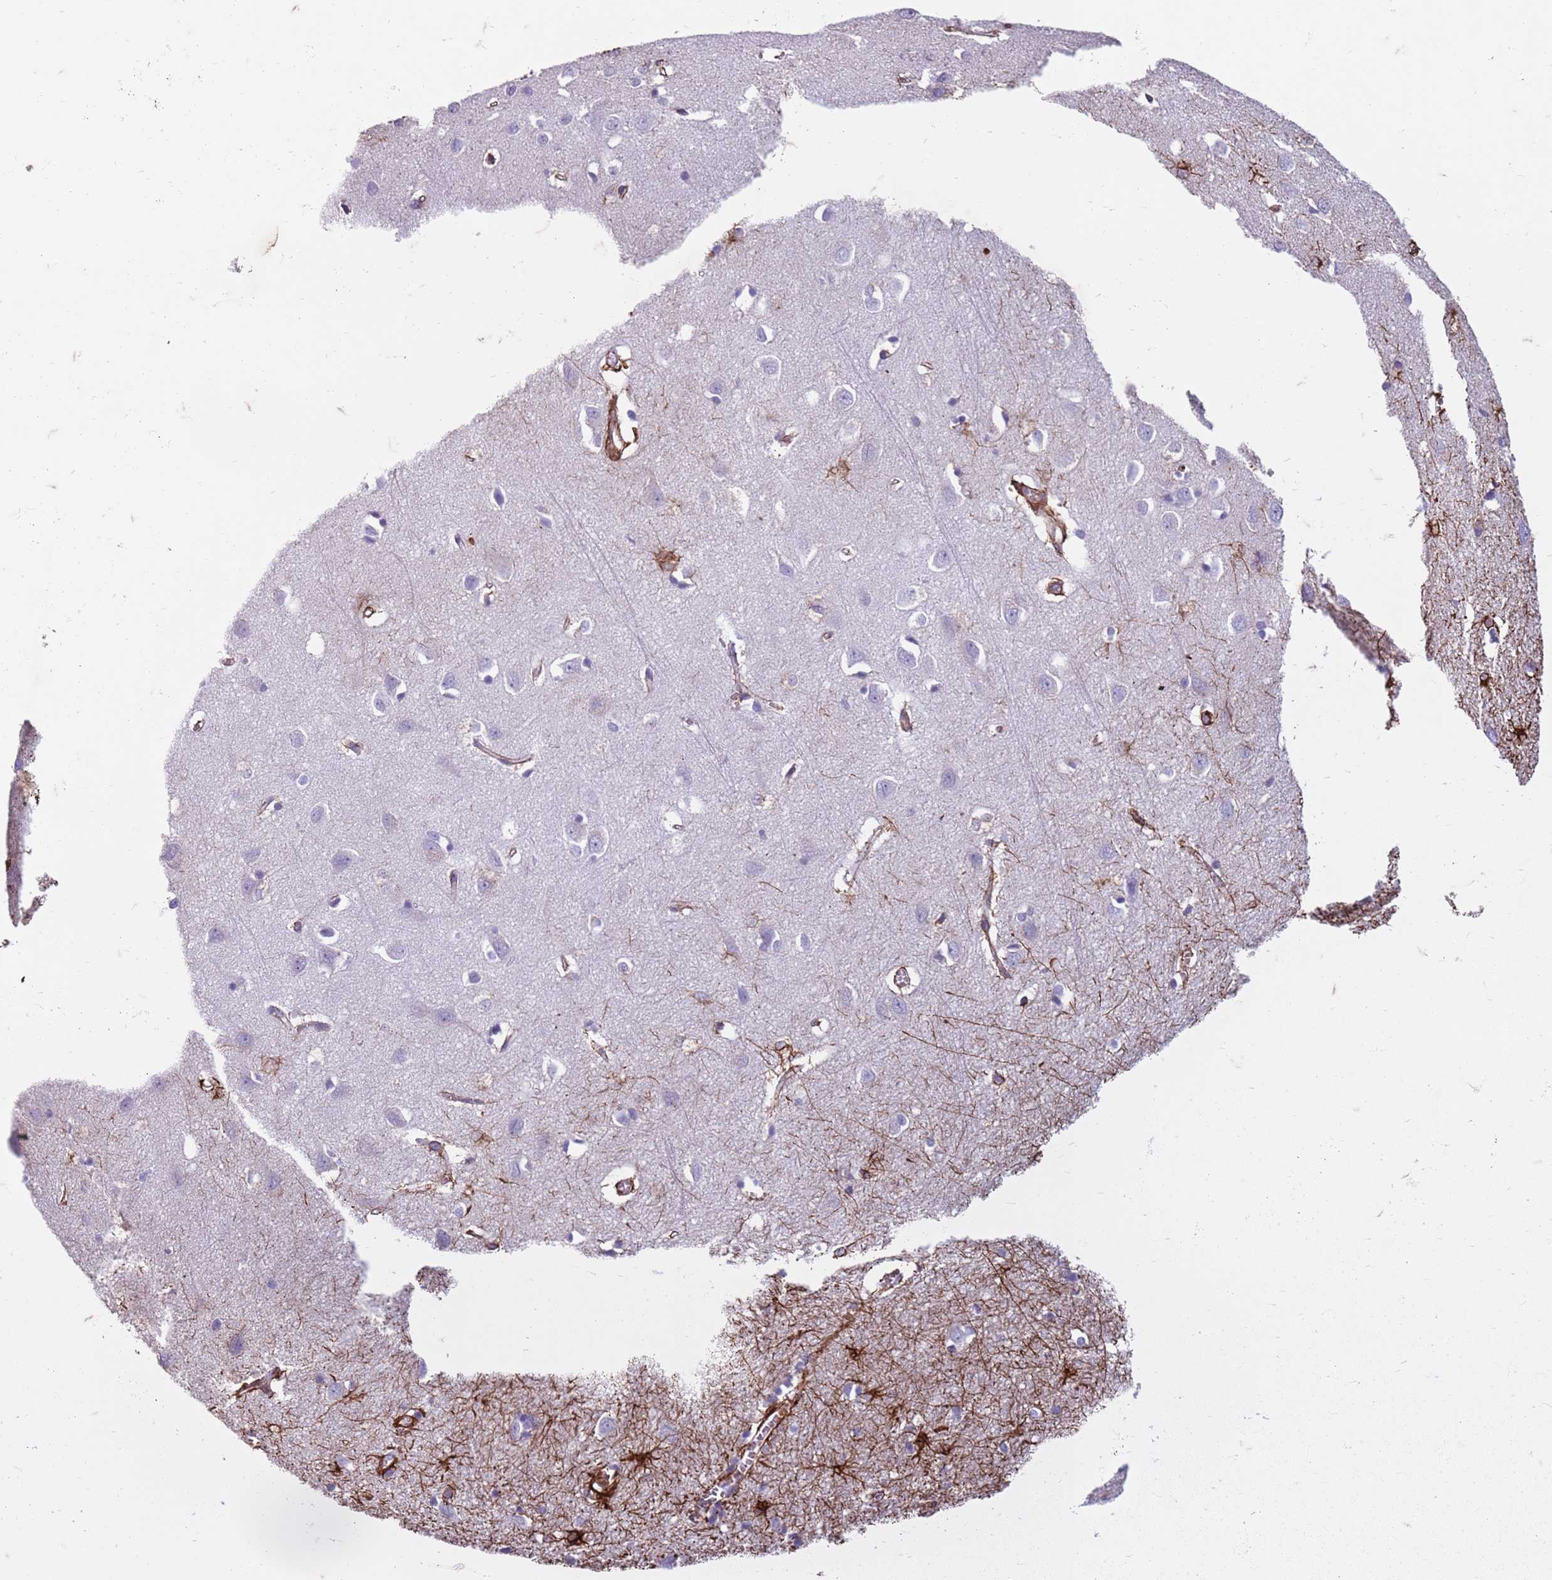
{"staining": {"intensity": "moderate", "quantity": ">75%", "location": "cytoplasmic/membranous"}, "tissue": "cerebral cortex", "cell_type": "Endothelial cells", "image_type": "normal", "snomed": [{"axis": "morphology", "description": "Normal tissue, NOS"}, {"axis": "topography", "description": "Cerebral cortex"}], "caption": "This micrograph exhibits immunohistochemistry staining of benign cerebral cortex, with medium moderate cytoplasmic/membranous expression in approximately >75% of endothelial cells.", "gene": "TAS2R38", "patient": {"sex": "female", "age": 64}}